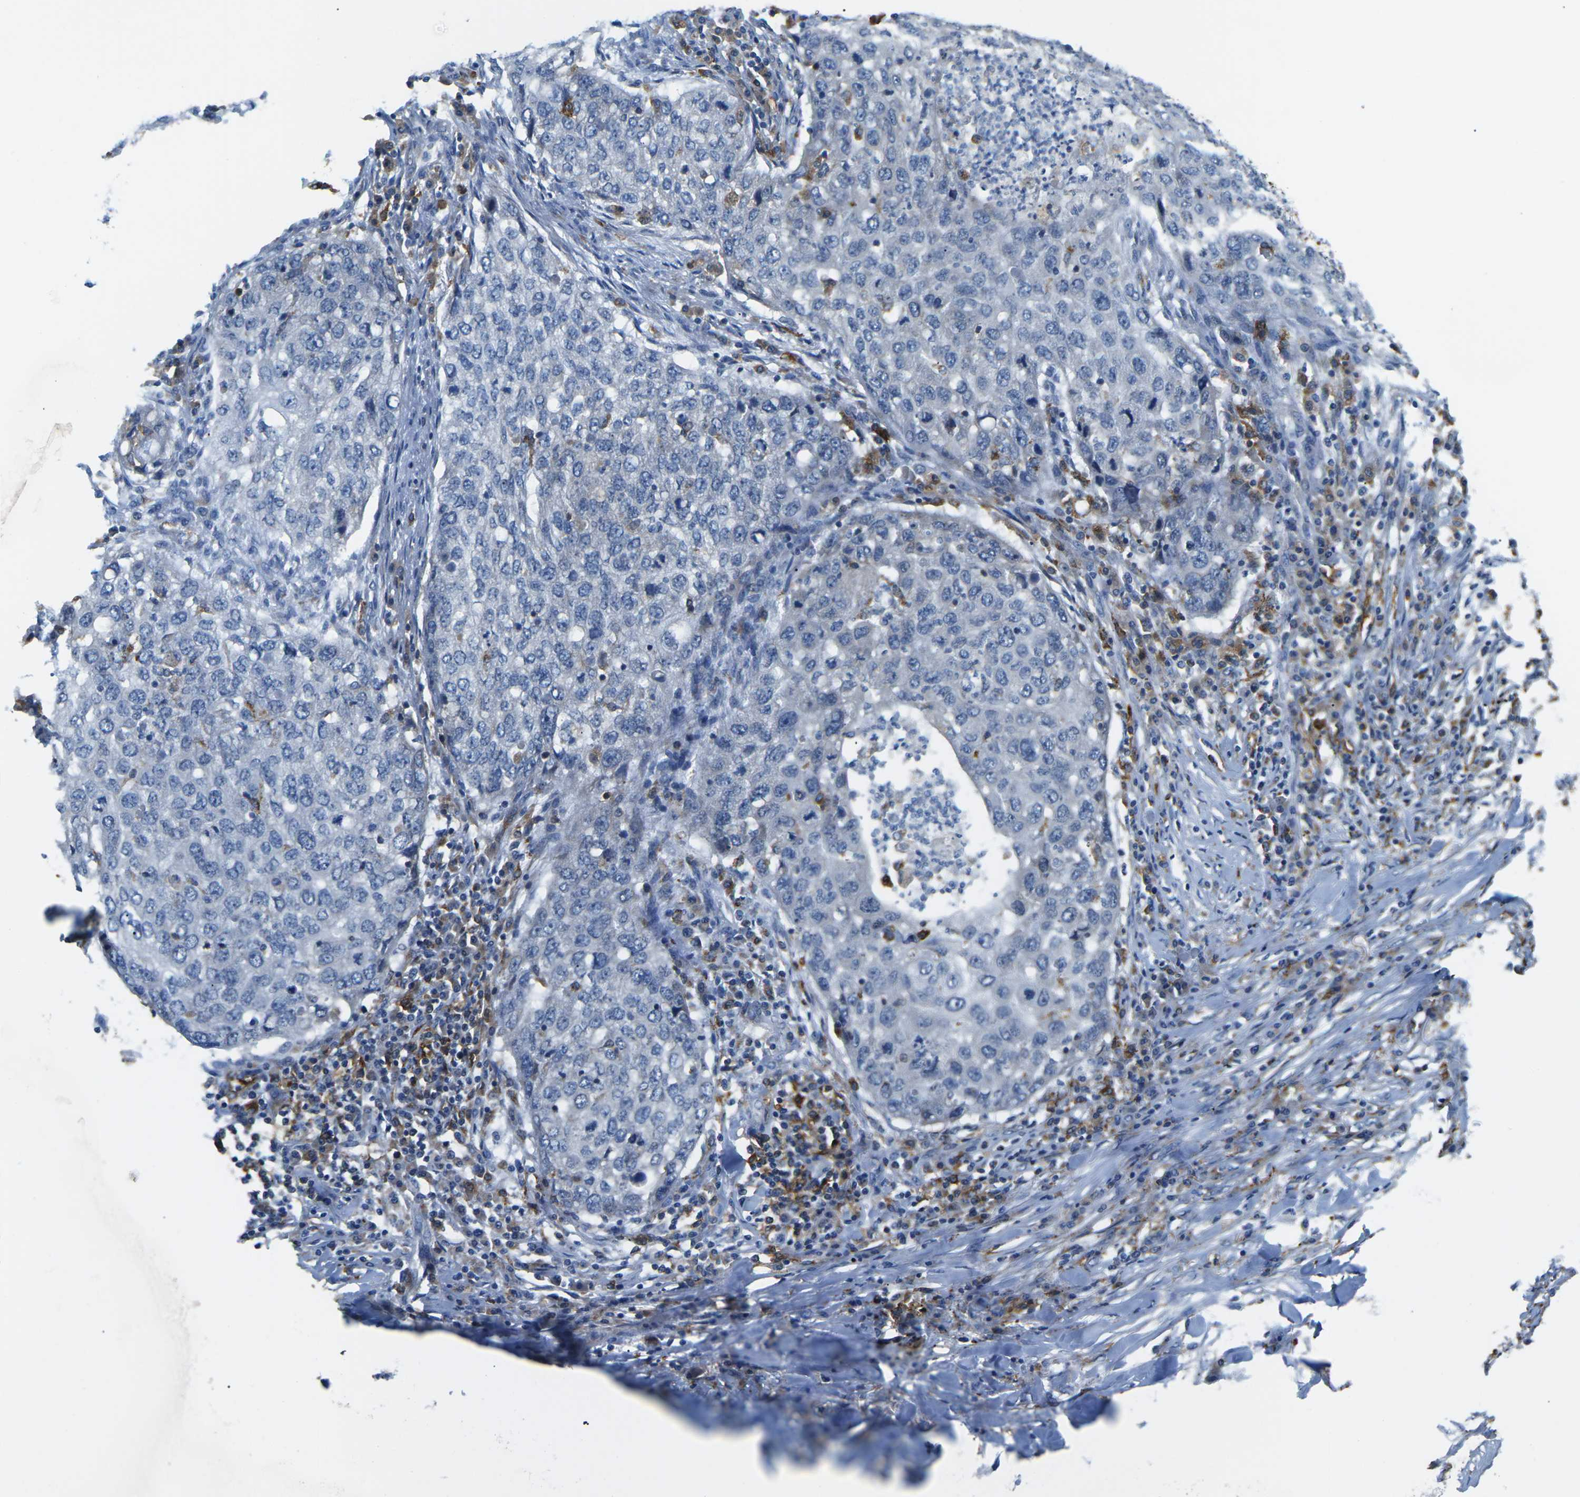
{"staining": {"intensity": "negative", "quantity": "none", "location": "none"}, "tissue": "lung cancer", "cell_type": "Tumor cells", "image_type": "cancer", "snomed": [{"axis": "morphology", "description": "Squamous cell carcinoma, NOS"}, {"axis": "topography", "description": "Lung"}], "caption": "Tumor cells are negative for protein expression in human lung cancer (squamous cell carcinoma).", "gene": "PTPN1", "patient": {"sex": "female", "age": 63}}